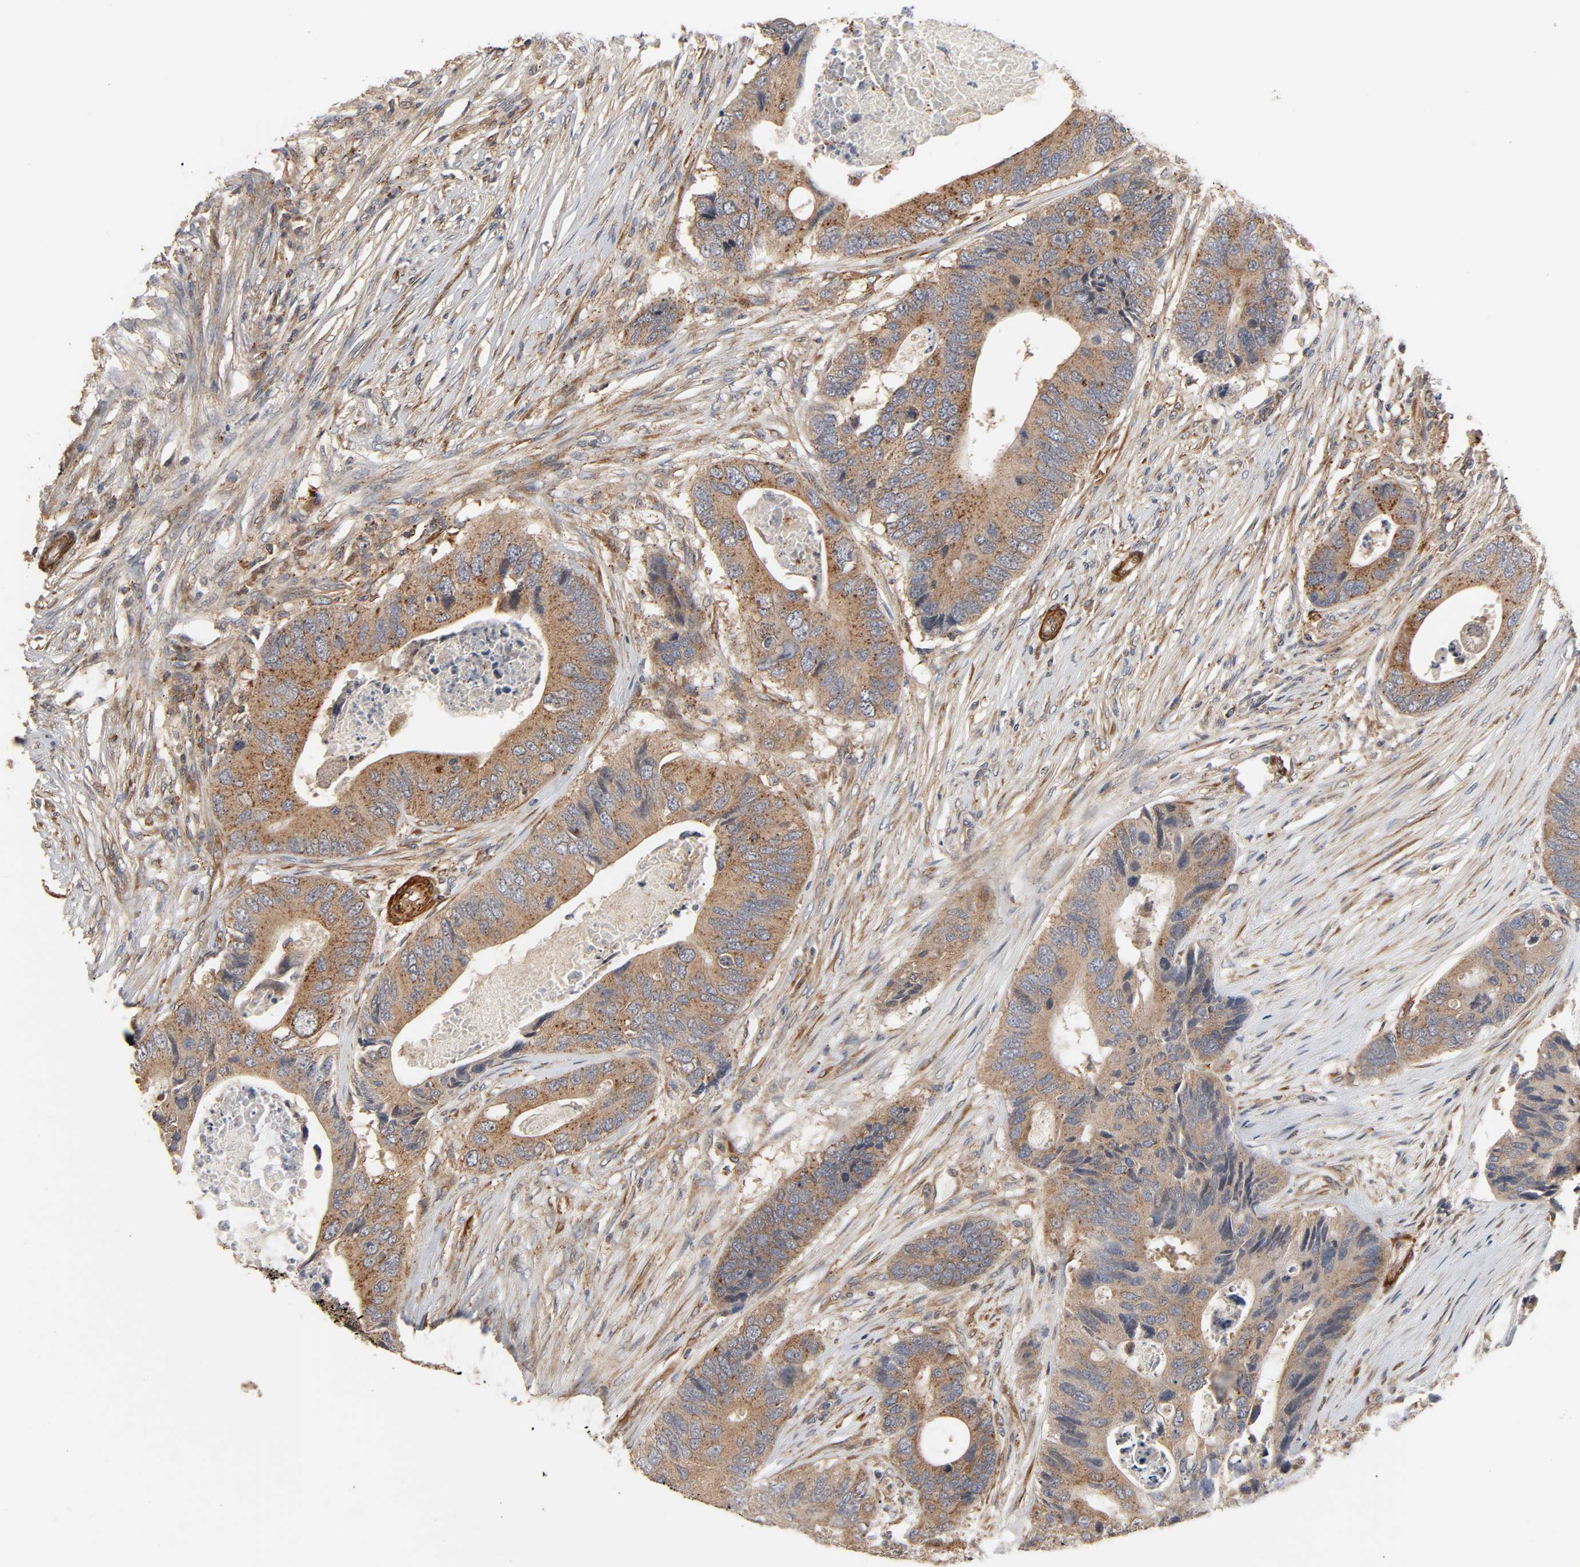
{"staining": {"intensity": "moderate", "quantity": ">75%", "location": "cytoplasmic/membranous"}, "tissue": "colorectal cancer", "cell_type": "Tumor cells", "image_type": "cancer", "snomed": [{"axis": "morphology", "description": "Adenocarcinoma, NOS"}, {"axis": "topography", "description": "Colon"}], "caption": "Colorectal cancer stained with a protein marker exhibits moderate staining in tumor cells.", "gene": "NEMF", "patient": {"sex": "male", "age": 71}}